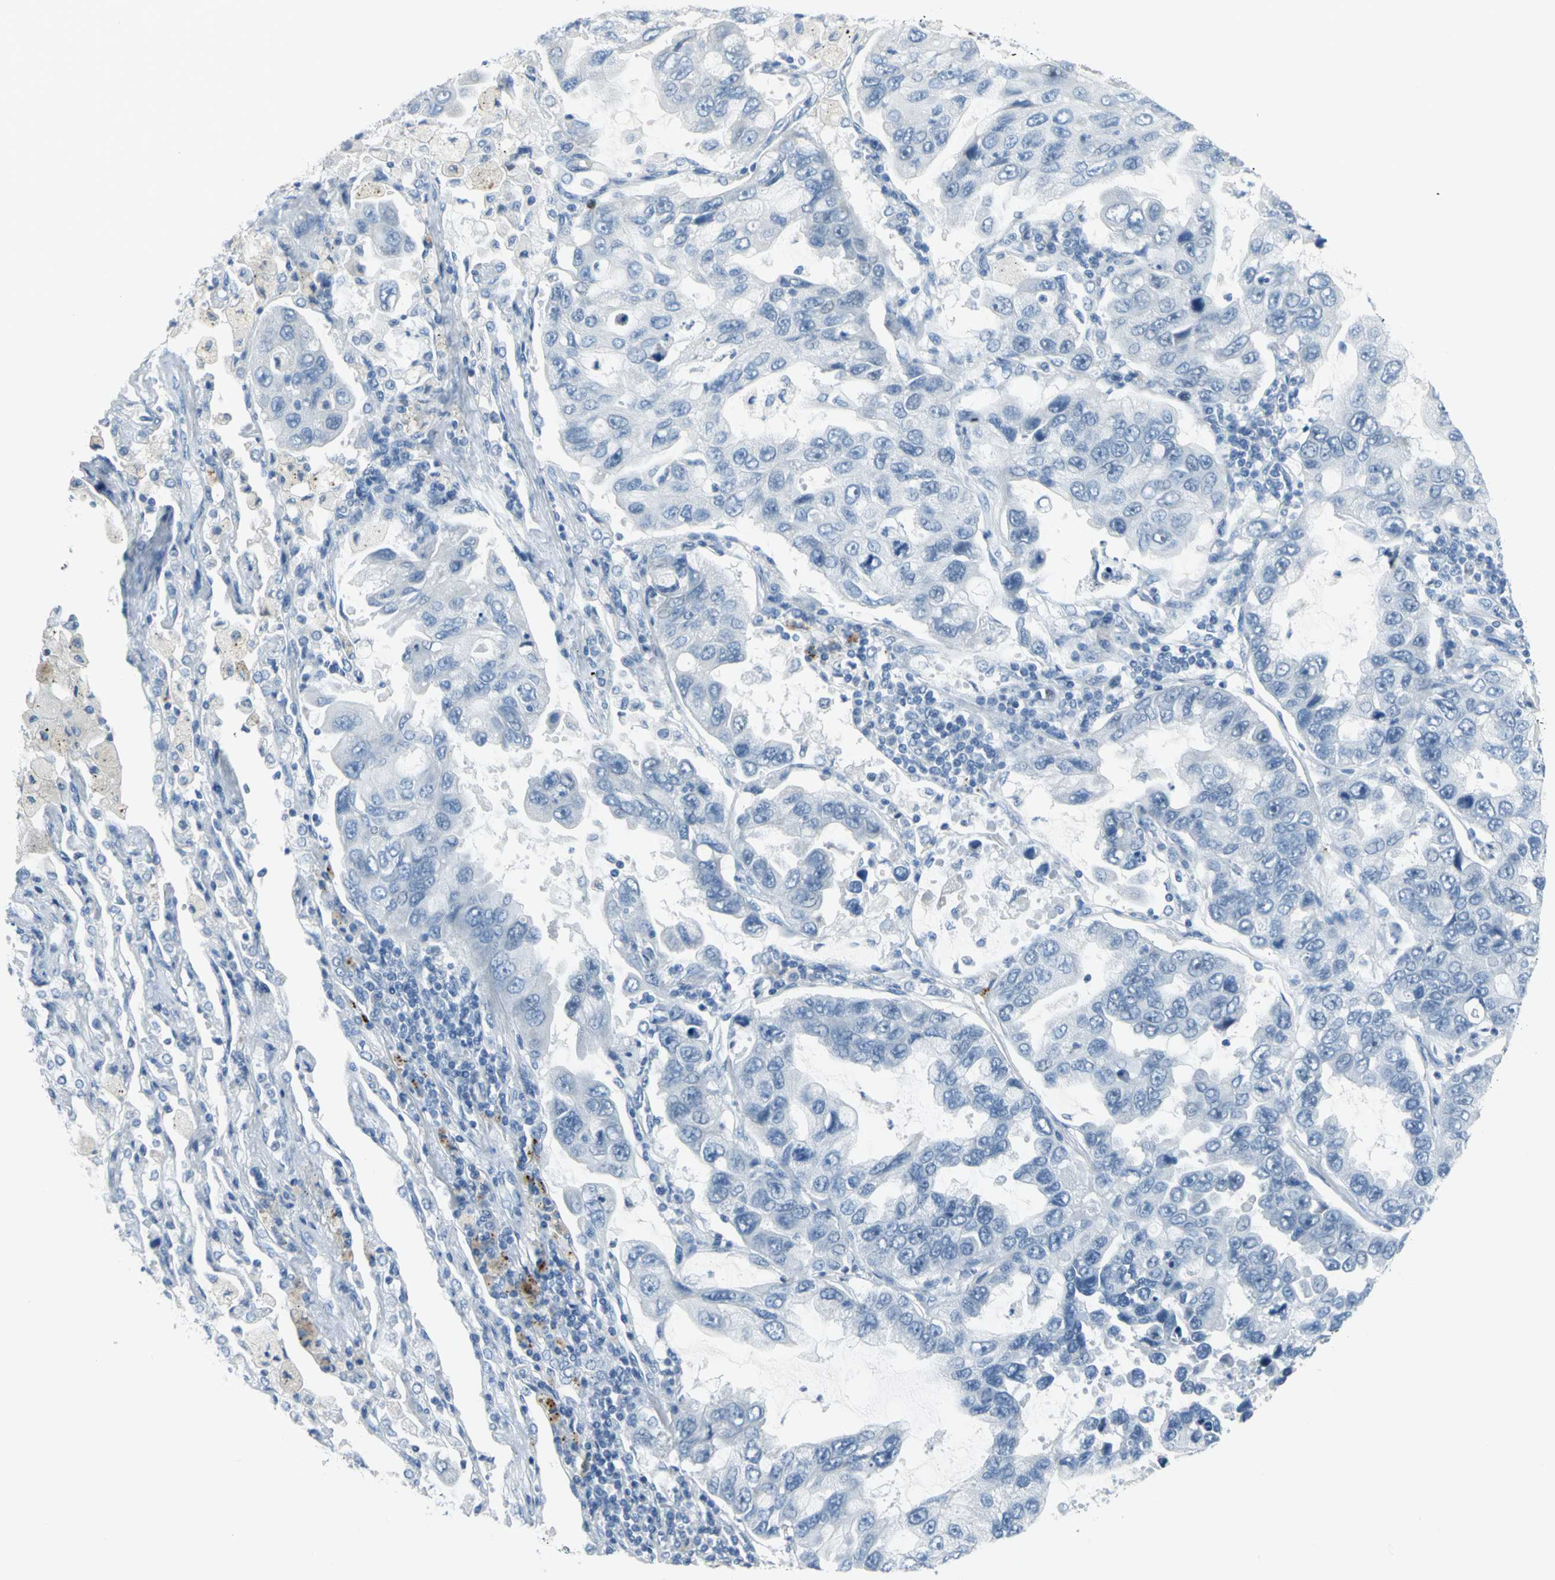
{"staining": {"intensity": "negative", "quantity": "none", "location": "none"}, "tissue": "lung cancer", "cell_type": "Tumor cells", "image_type": "cancer", "snomed": [{"axis": "morphology", "description": "Adenocarcinoma, NOS"}, {"axis": "topography", "description": "Lung"}], "caption": "Tumor cells are negative for protein expression in human lung cancer.", "gene": "MCM3", "patient": {"sex": "male", "age": 64}}